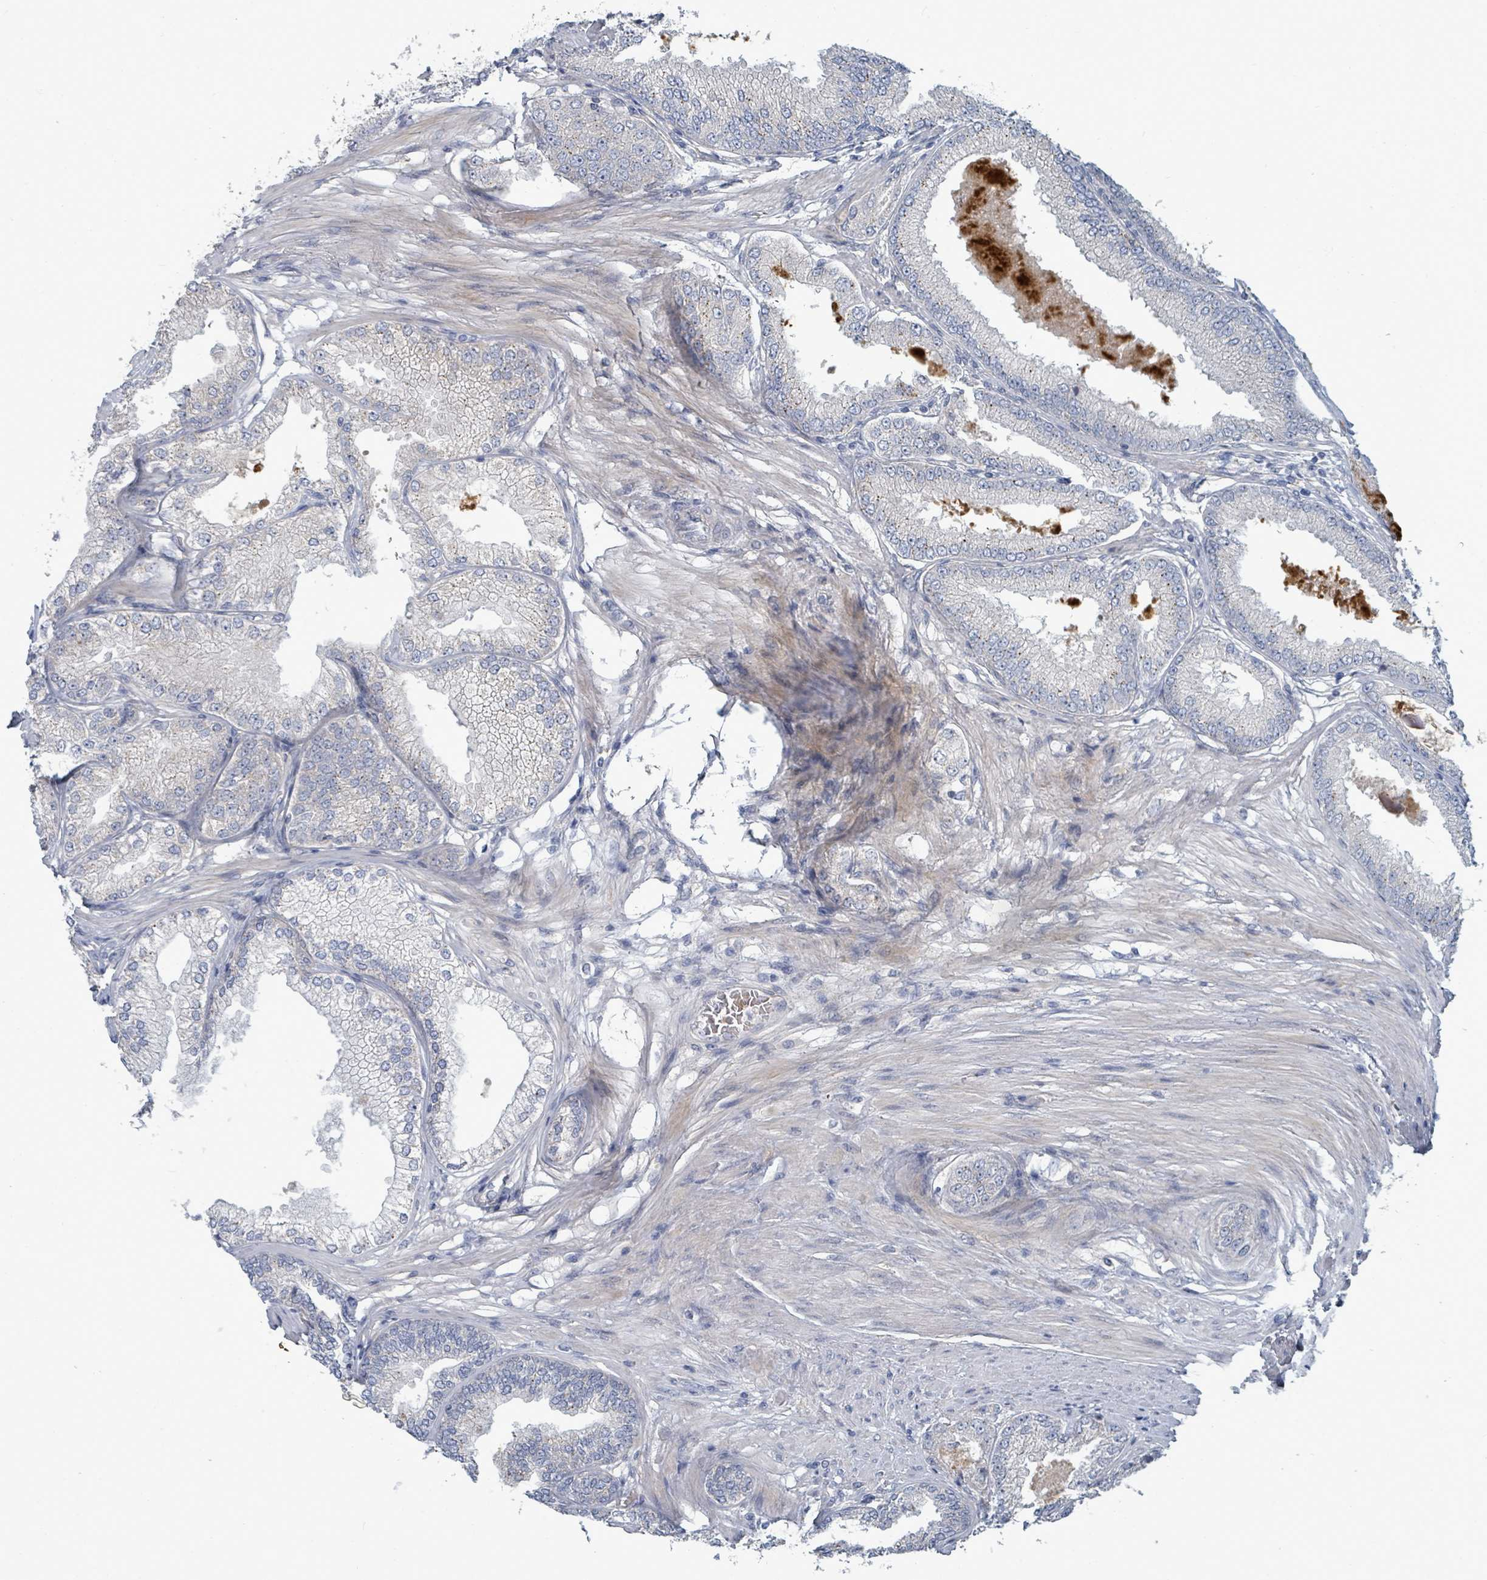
{"staining": {"intensity": "negative", "quantity": "none", "location": "none"}, "tissue": "prostate cancer", "cell_type": "Tumor cells", "image_type": "cancer", "snomed": [{"axis": "morphology", "description": "Adenocarcinoma, High grade"}, {"axis": "topography", "description": "Prostate"}], "caption": "Immunohistochemistry (IHC) of prostate cancer displays no staining in tumor cells.", "gene": "TRDMT1", "patient": {"sex": "male", "age": 71}}